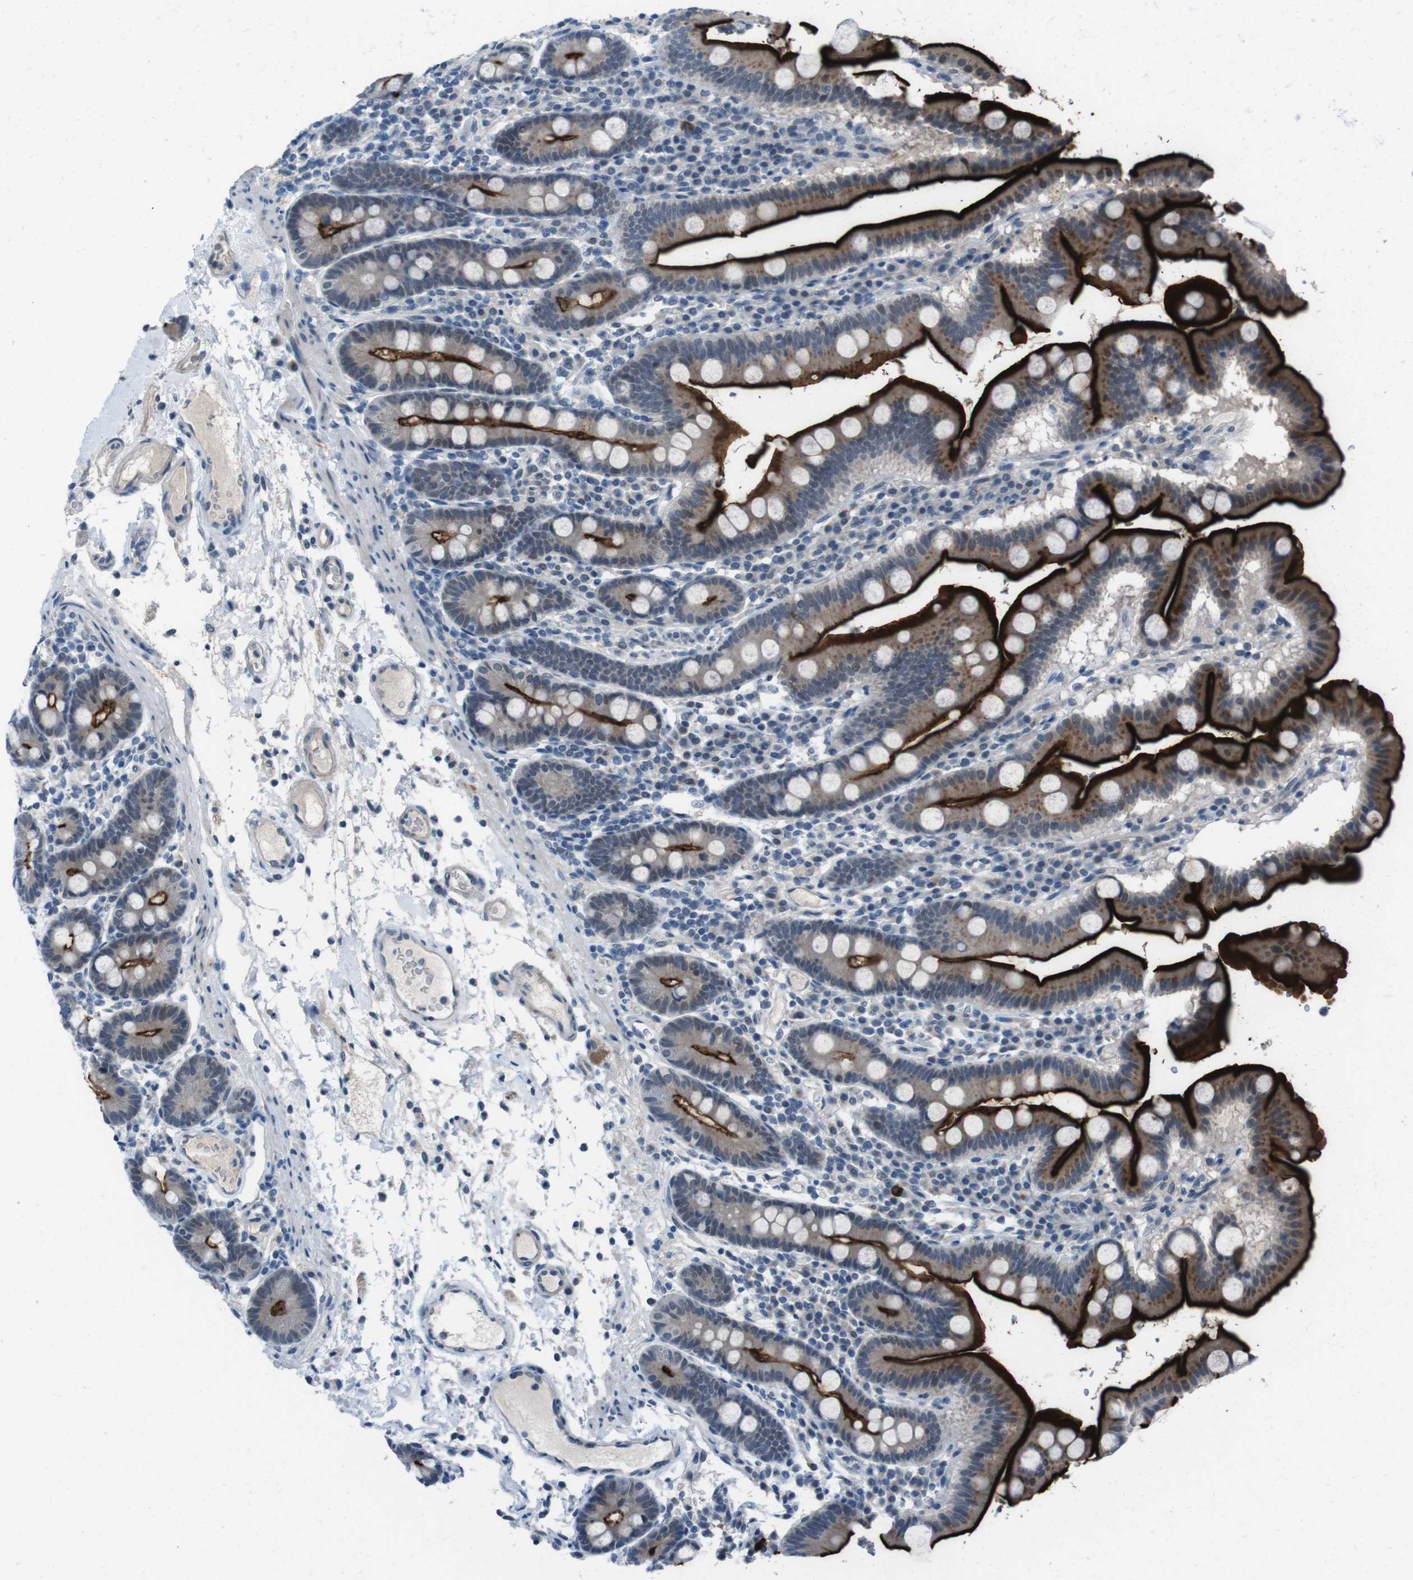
{"staining": {"intensity": "strong", "quantity": ">75%", "location": "cytoplasmic/membranous"}, "tissue": "duodenum", "cell_type": "Glandular cells", "image_type": "normal", "snomed": [{"axis": "morphology", "description": "Normal tissue, NOS"}, {"axis": "topography", "description": "Duodenum"}], "caption": "The micrograph shows staining of unremarkable duodenum, revealing strong cytoplasmic/membranous protein positivity (brown color) within glandular cells.", "gene": "CDHR2", "patient": {"sex": "male", "age": 50}}